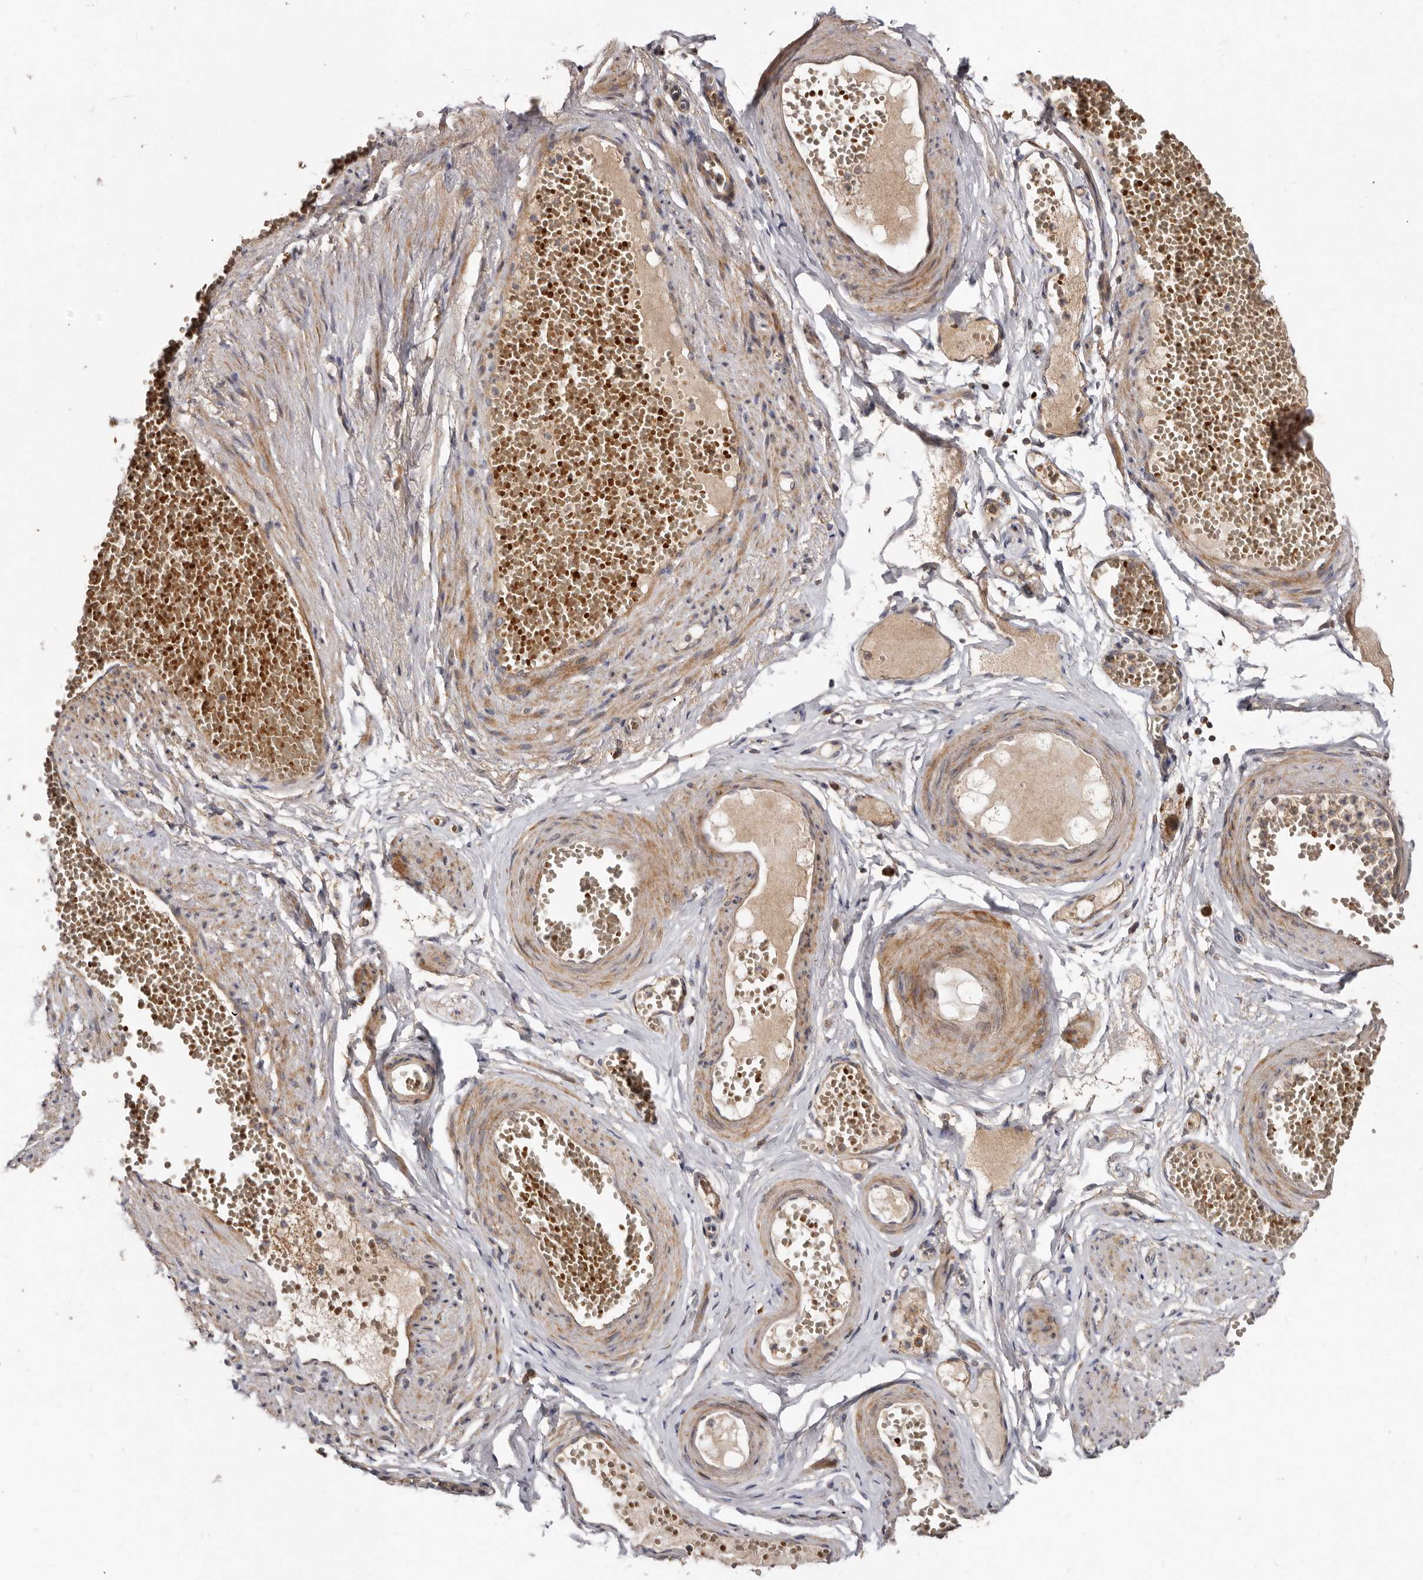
{"staining": {"intensity": "moderate", "quantity": ">75%", "location": "cytoplasmic/membranous"}, "tissue": "soft tissue", "cell_type": "Fibroblasts", "image_type": "normal", "snomed": [{"axis": "morphology", "description": "Normal tissue, NOS"}, {"axis": "topography", "description": "Smooth muscle"}, {"axis": "topography", "description": "Peripheral nerve tissue"}], "caption": "Immunohistochemical staining of benign human soft tissue demonstrates >75% levels of moderate cytoplasmic/membranous protein staining in about >75% of fibroblasts.", "gene": "GOT1L1", "patient": {"sex": "female", "age": 39}}